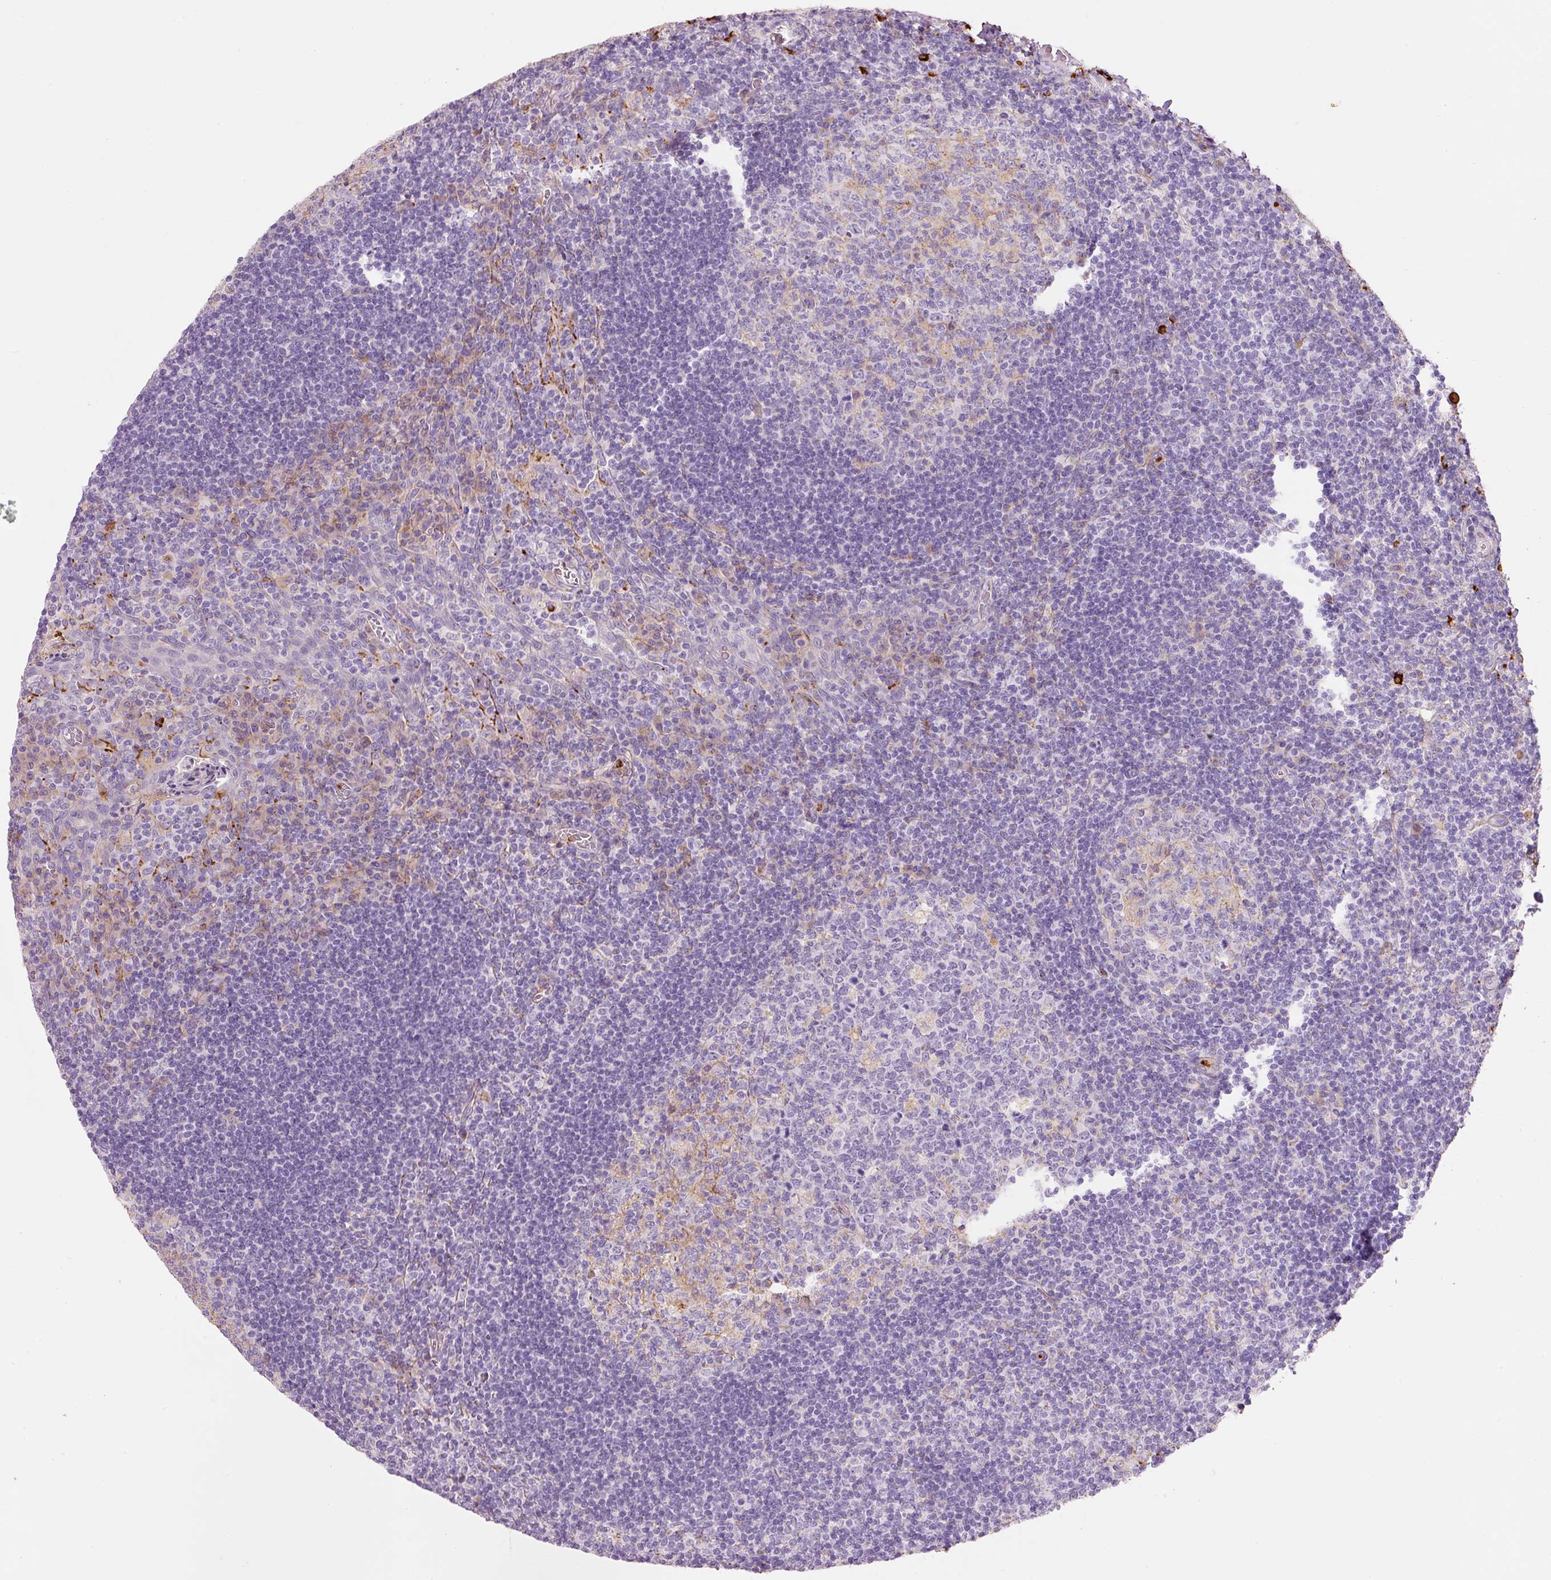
{"staining": {"intensity": "moderate", "quantity": "<25%", "location": "cytoplasmic/membranous"}, "tissue": "tonsil", "cell_type": "Germinal center cells", "image_type": "normal", "snomed": [{"axis": "morphology", "description": "Normal tissue, NOS"}, {"axis": "topography", "description": "Tonsil"}], "caption": "A photomicrograph of human tonsil stained for a protein displays moderate cytoplasmic/membranous brown staining in germinal center cells. (DAB (3,3'-diaminobenzidine) = brown stain, brightfield microscopy at high magnification).", "gene": "TMC8", "patient": {"sex": "male", "age": 17}}